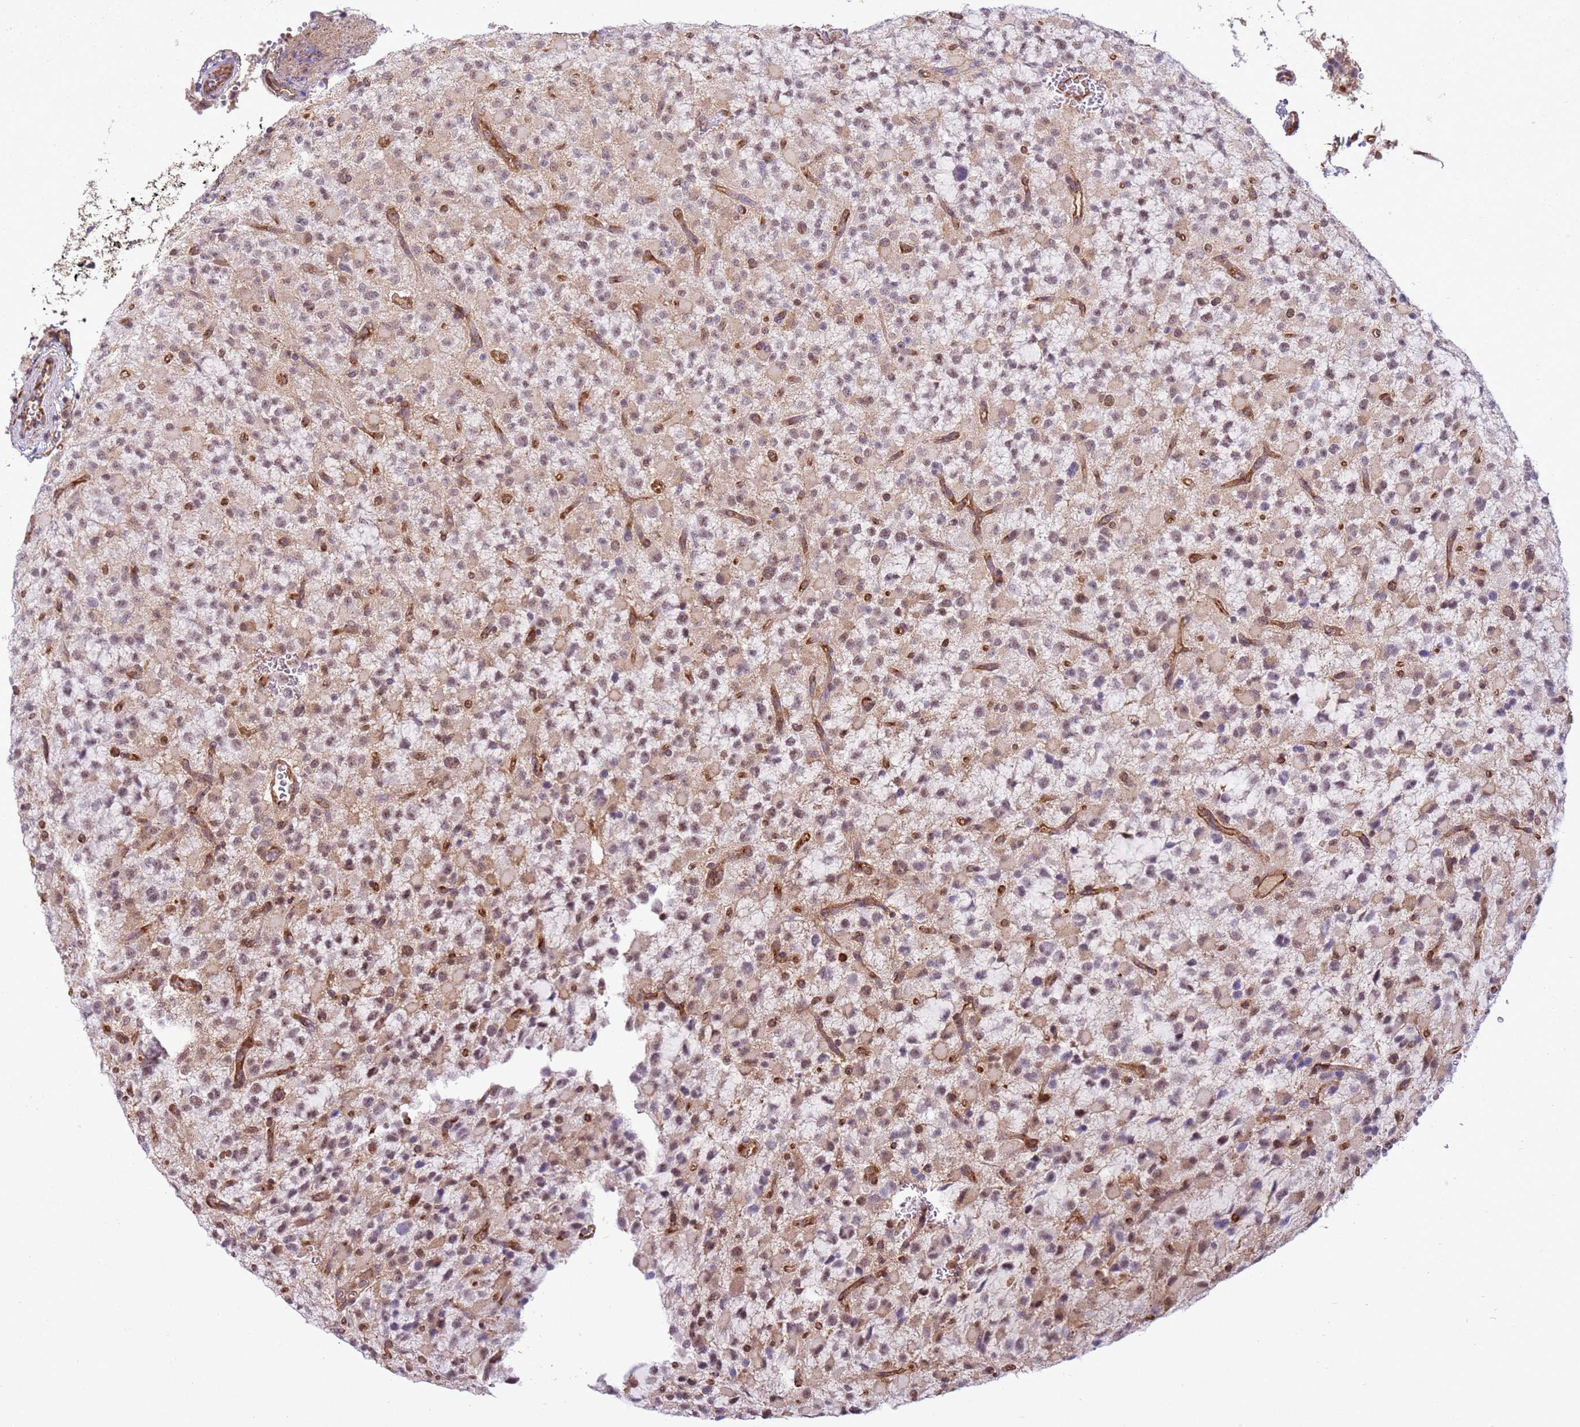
{"staining": {"intensity": "weak", "quantity": "25%-75%", "location": "cytoplasmic/membranous,nuclear"}, "tissue": "glioma", "cell_type": "Tumor cells", "image_type": "cancer", "snomed": [{"axis": "morphology", "description": "Glioma, malignant, High grade"}, {"axis": "topography", "description": "Brain"}], "caption": "Immunohistochemical staining of human glioma demonstrates low levels of weak cytoplasmic/membranous and nuclear staining in about 25%-75% of tumor cells.", "gene": "GABRE", "patient": {"sex": "male", "age": 34}}